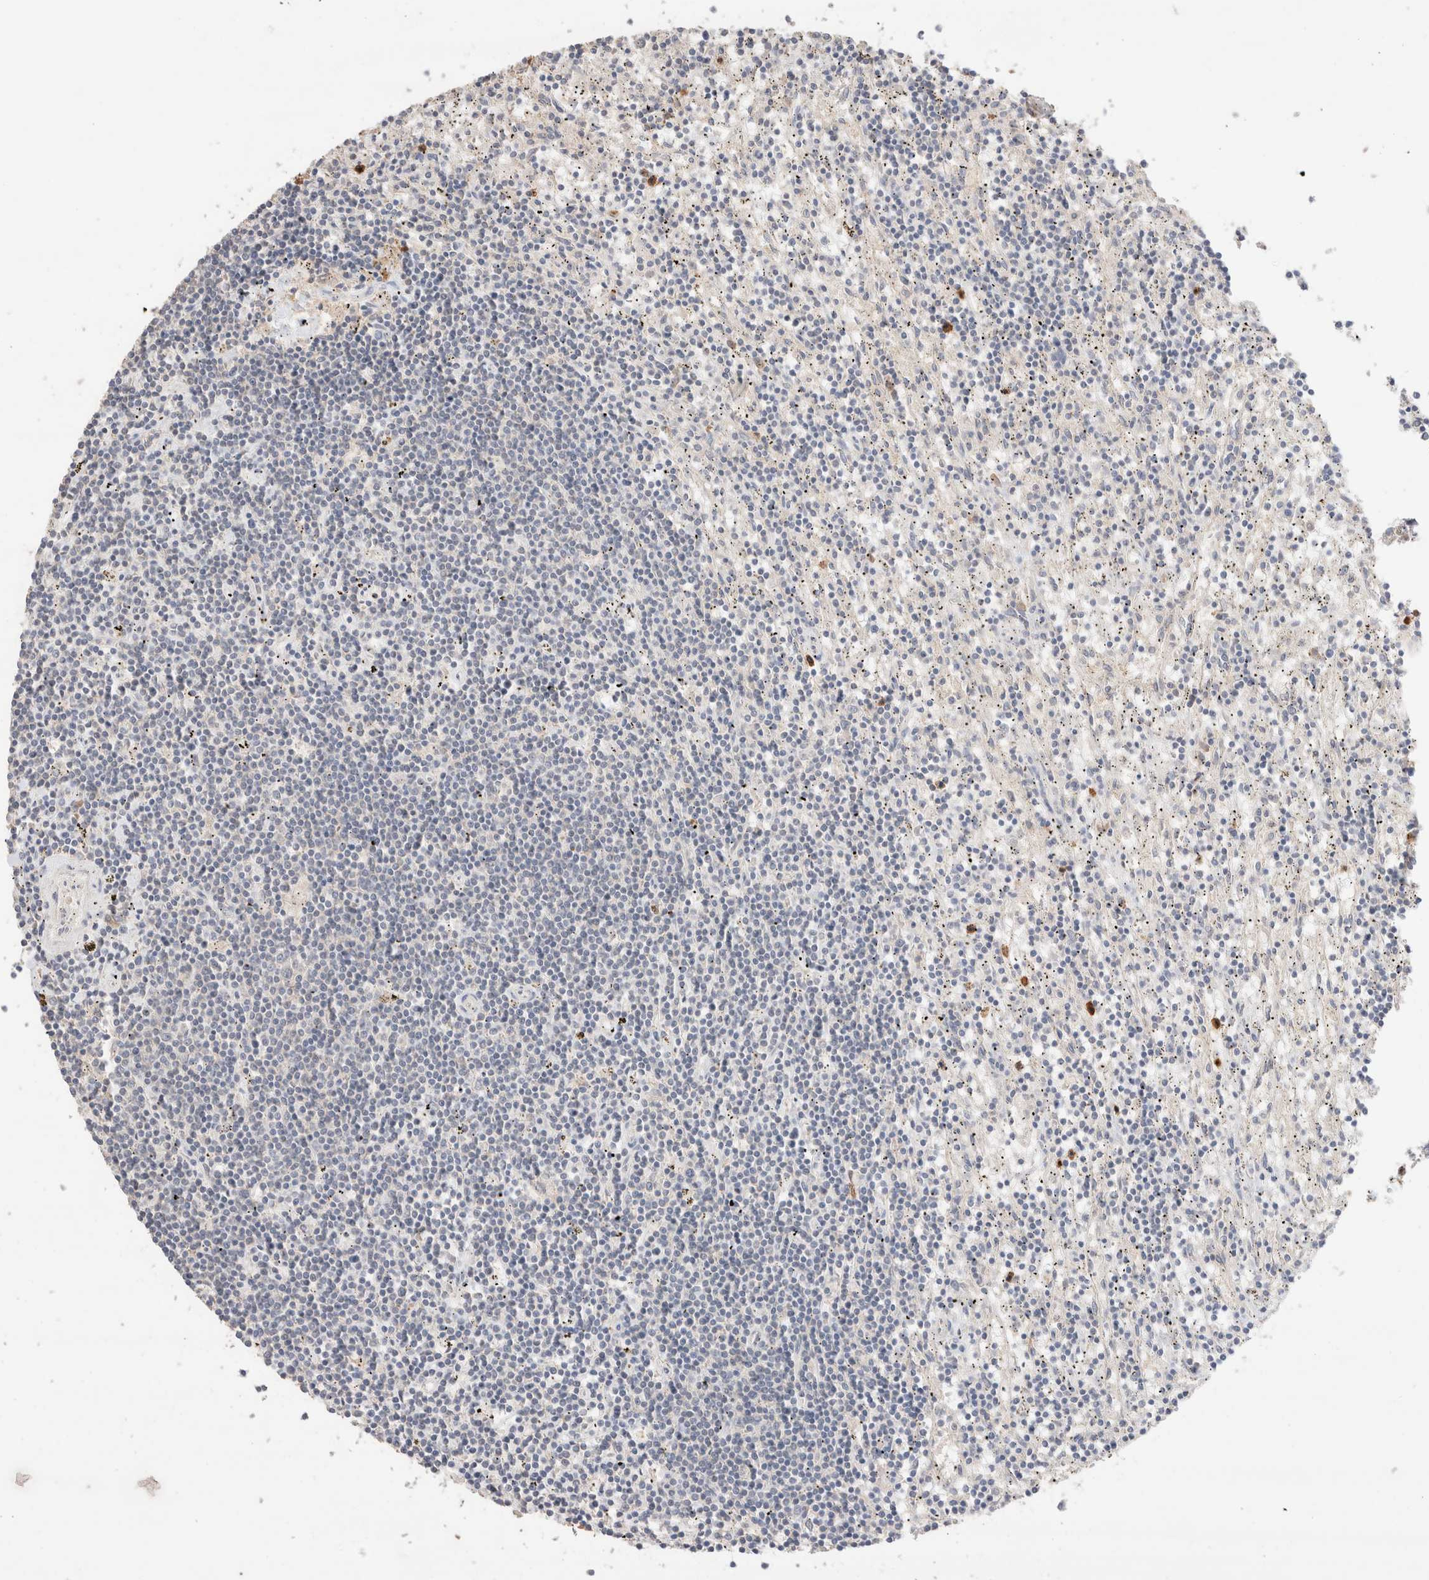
{"staining": {"intensity": "negative", "quantity": "none", "location": "none"}, "tissue": "lymphoma", "cell_type": "Tumor cells", "image_type": "cancer", "snomed": [{"axis": "morphology", "description": "Malignant lymphoma, non-Hodgkin's type, Low grade"}, {"axis": "topography", "description": "Spleen"}], "caption": "Immunohistochemical staining of lymphoma displays no significant positivity in tumor cells. (DAB (3,3'-diaminobenzidine) immunohistochemistry with hematoxylin counter stain).", "gene": "TRIM41", "patient": {"sex": "male", "age": 76}}